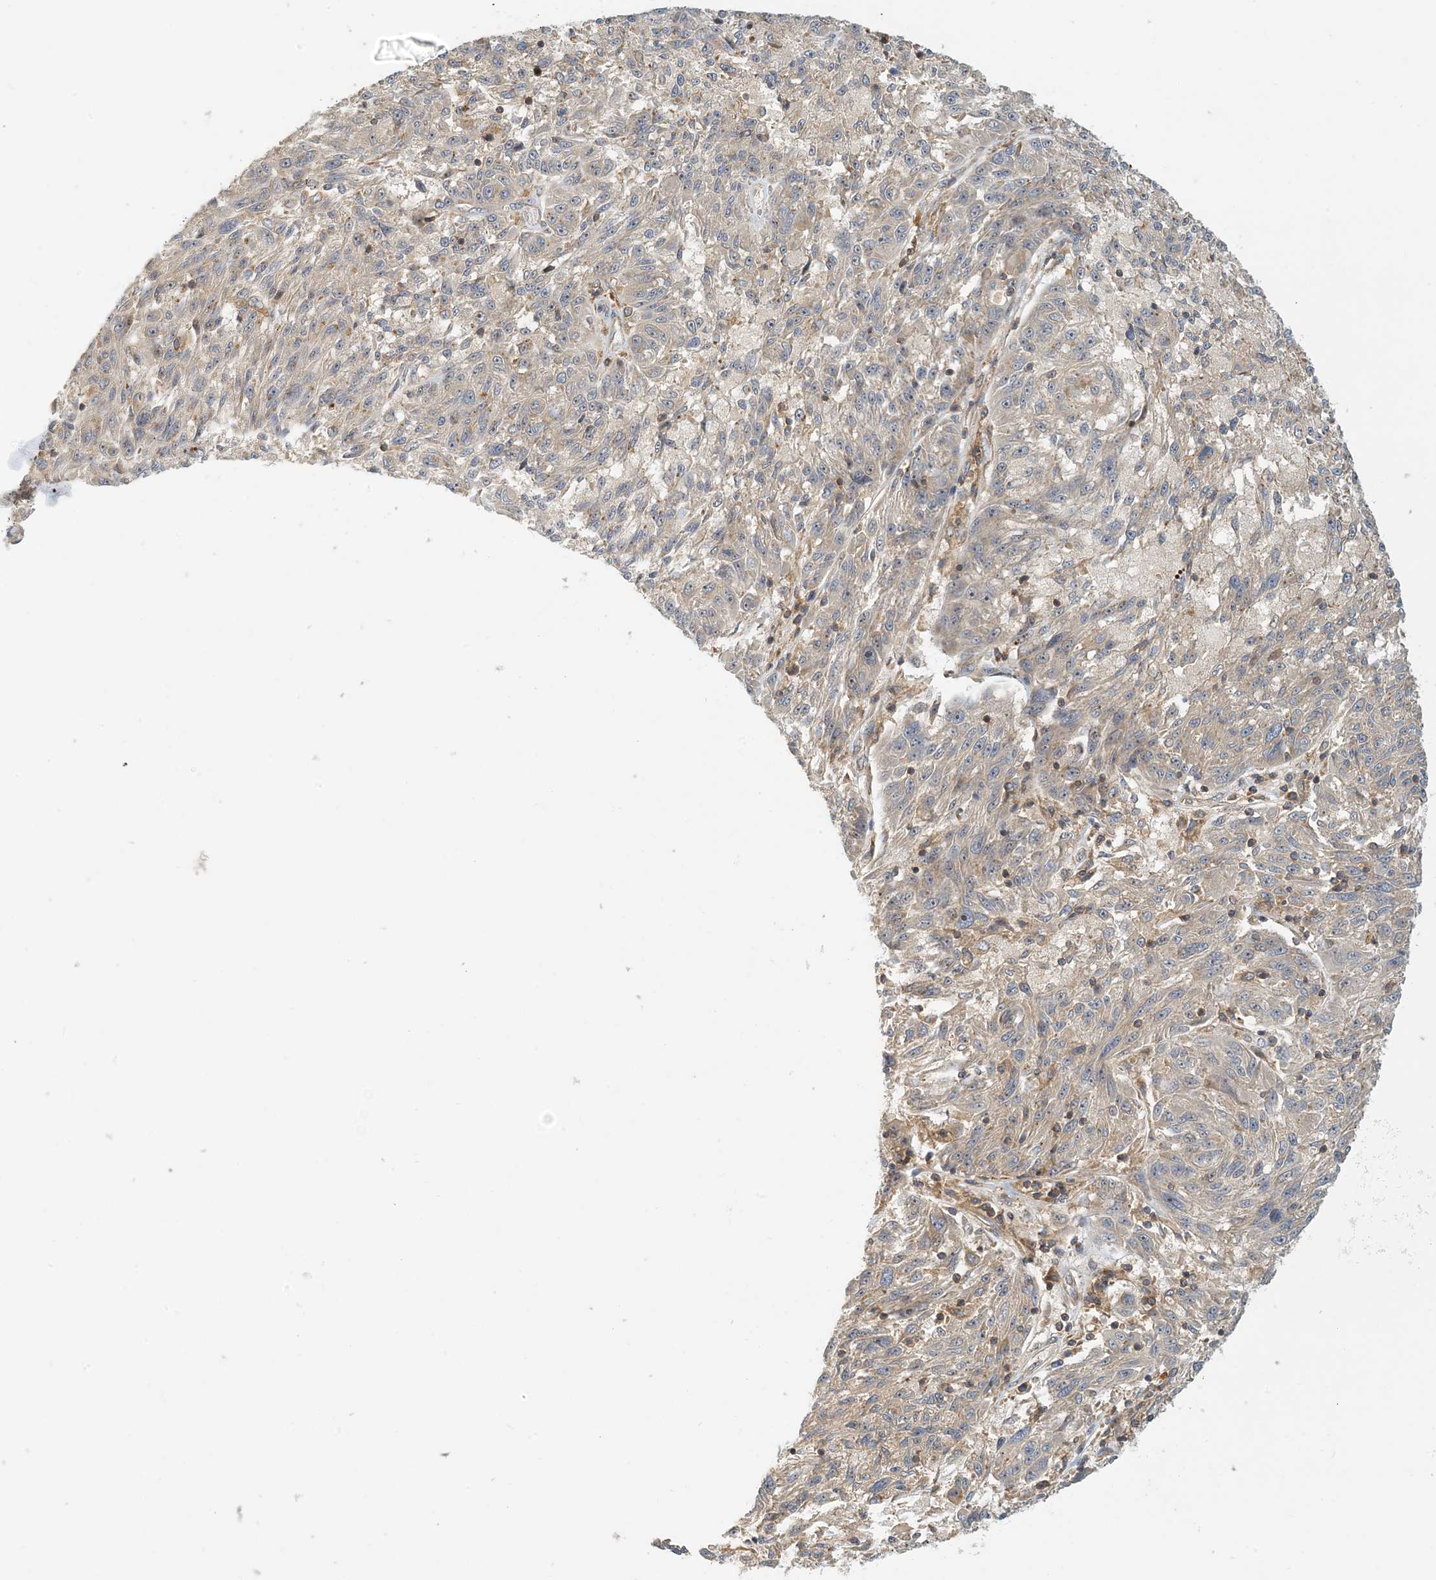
{"staining": {"intensity": "negative", "quantity": "none", "location": "none"}, "tissue": "melanoma", "cell_type": "Tumor cells", "image_type": "cancer", "snomed": [{"axis": "morphology", "description": "Malignant melanoma, NOS"}, {"axis": "topography", "description": "Skin"}], "caption": "This is a image of immunohistochemistry (IHC) staining of melanoma, which shows no positivity in tumor cells.", "gene": "COLEC11", "patient": {"sex": "male", "age": 53}}